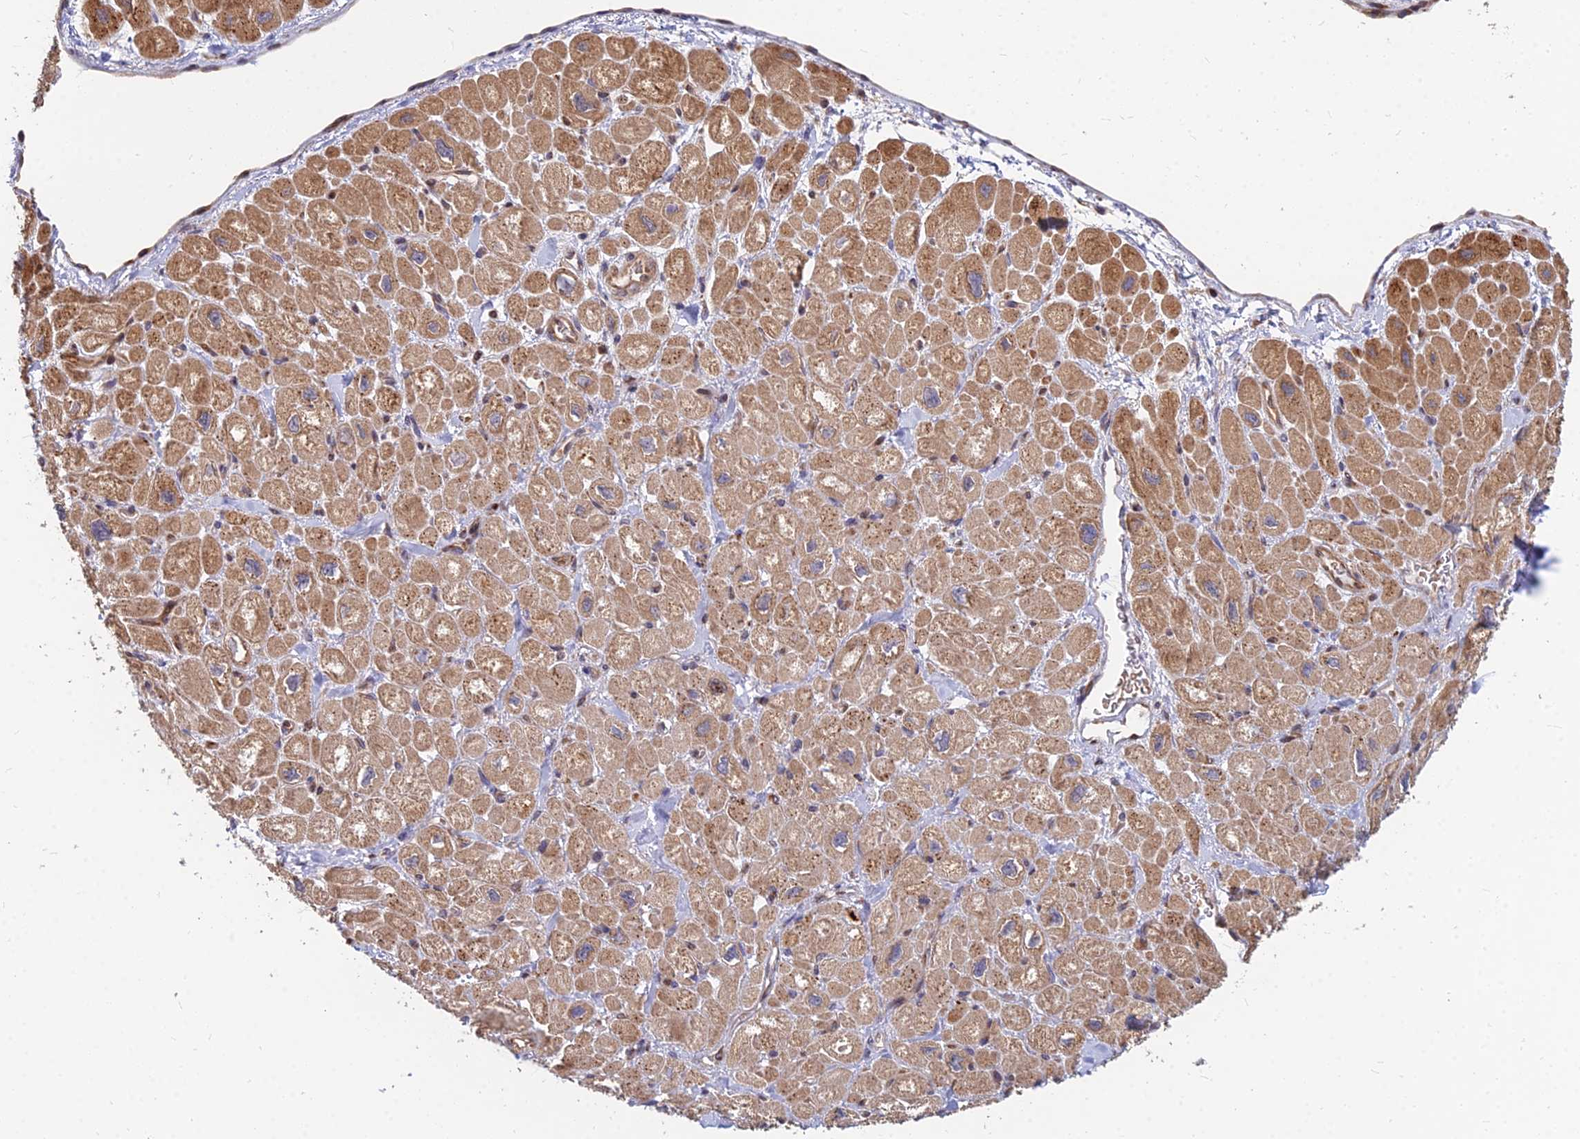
{"staining": {"intensity": "moderate", "quantity": ">75%", "location": "cytoplasmic/membranous"}, "tissue": "heart muscle", "cell_type": "Cardiomyocytes", "image_type": "normal", "snomed": [{"axis": "morphology", "description": "Normal tissue, NOS"}, {"axis": "topography", "description": "Heart"}], "caption": "Moderate cytoplasmic/membranous positivity for a protein is present in approximately >75% of cardiomyocytes of benign heart muscle using immunohistochemistry.", "gene": "CCT6A", "patient": {"sex": "male", "age": 65}}